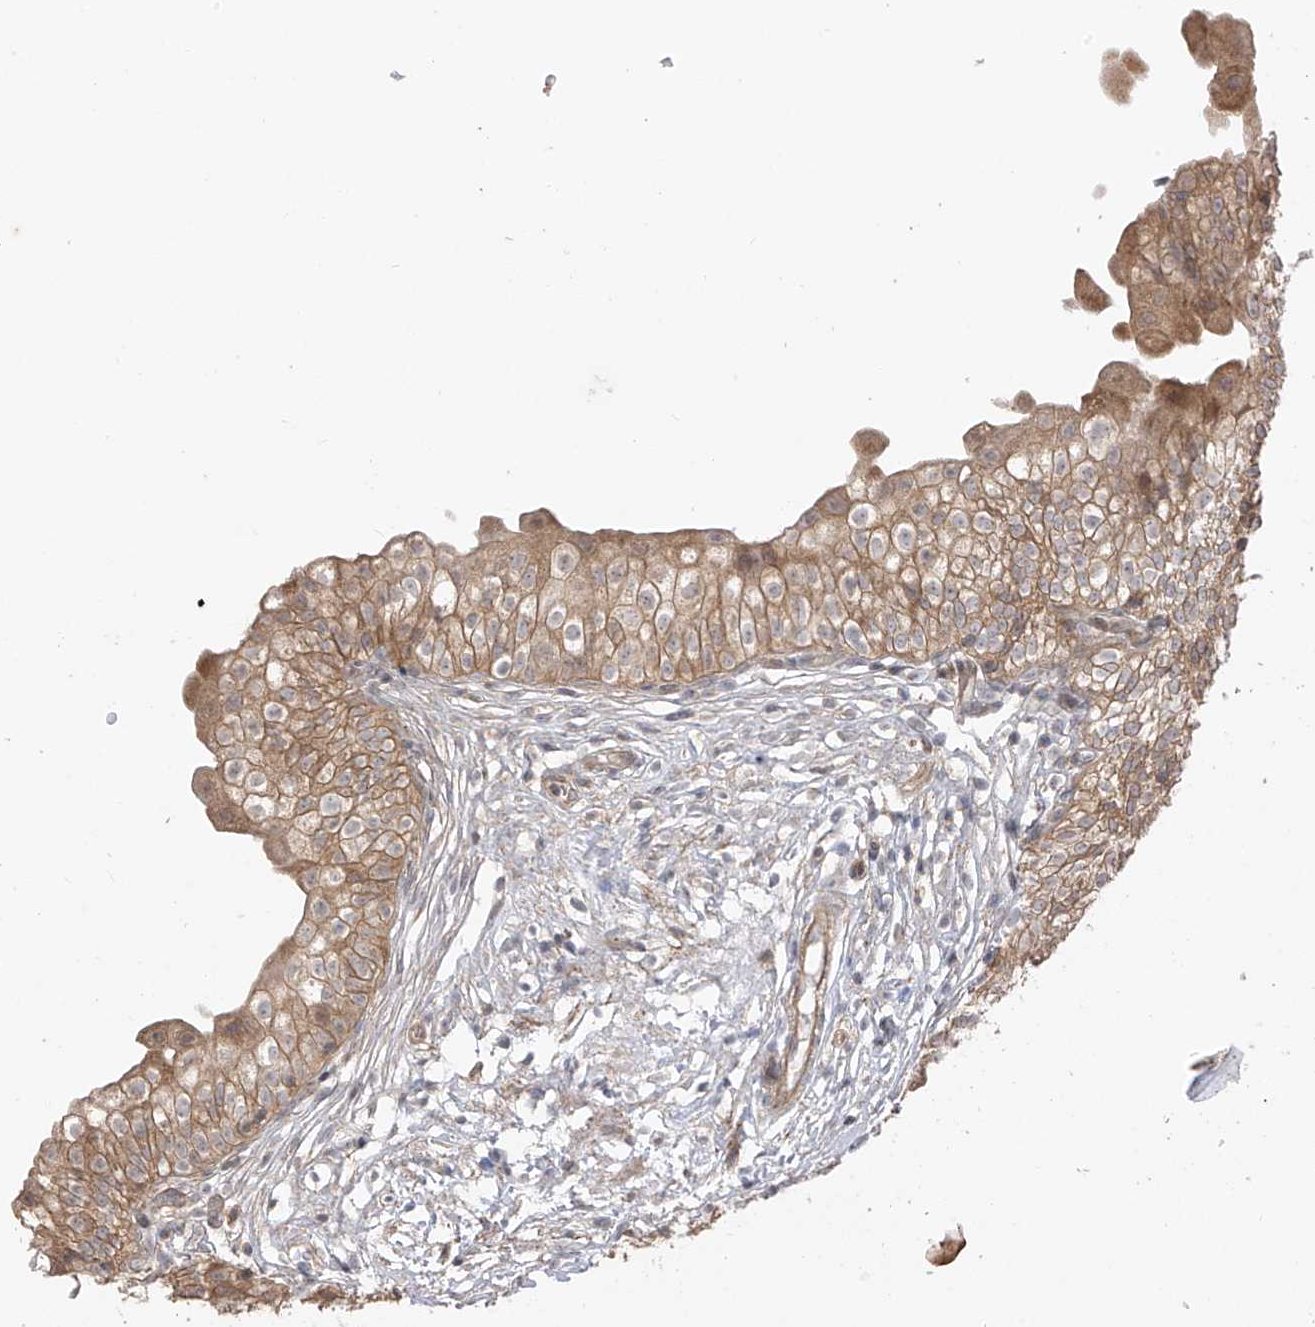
{"staining": {"intensity": "moderate", "quantity": ">75%", "location": "cytoplasmic/membranous"}, "tissue": "urinary bladder", "cell_type": "Urothelial cells", "image_type": "normal", "snomed": [{"axis": "morphology", "description": "Normal tissue, NOS"}, {"axis": "topography", "description": "Urinary bladder"}], "caption": "The immunohistochemical stain labels moderate cytoplasmic/membranous expression in urothelial cells of unremarkable urinary bladder. The protein is stained brown, and the nuclei are stained in blue (DAB (3,3'-diaminobenzidine) IHC with brightfield microscopy, high magnification).", "gene": "PDE11A", "patient": {"sex": "male", "age": 55}}